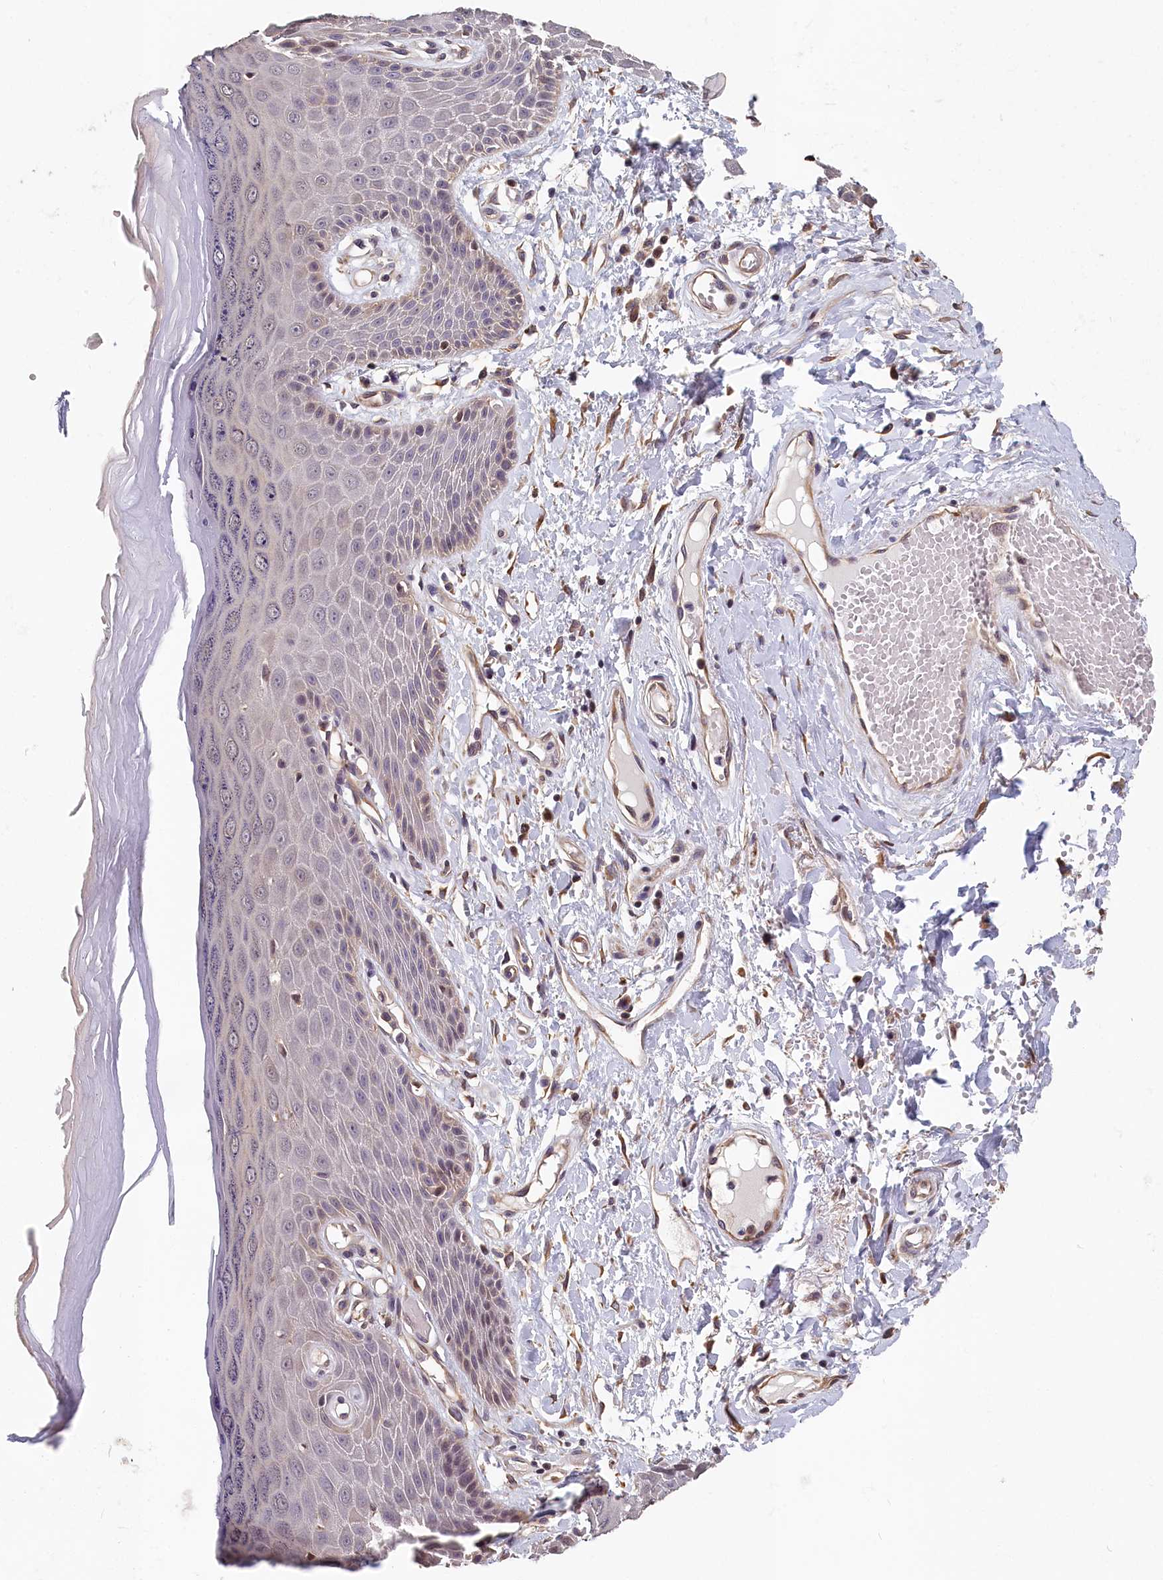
{"staining": {"intensity": "weak", "quantity": "25%-75%", "location": "cytoplasmic/membranous"}, "tissue": "skin", "cell_type": "Epidermal cells", "image_type": "normal", "snomed": [{"axis": "morphology", "description": "Normal tissue, NOS"}, {"axis": "topography", "description": "Anal"}], "caption": "Brown immunohistochemical staining in normal human skin demonstrates weak cytoplasmic/membranous expression in approximately 25%-75% of epidermal cells. (DAB (3,3'-diaminobenzidine) IHC with brightfield microscopy, high magnification).", "gene": "TMEM116", "patient": {"sex": "male", "age": 78}}